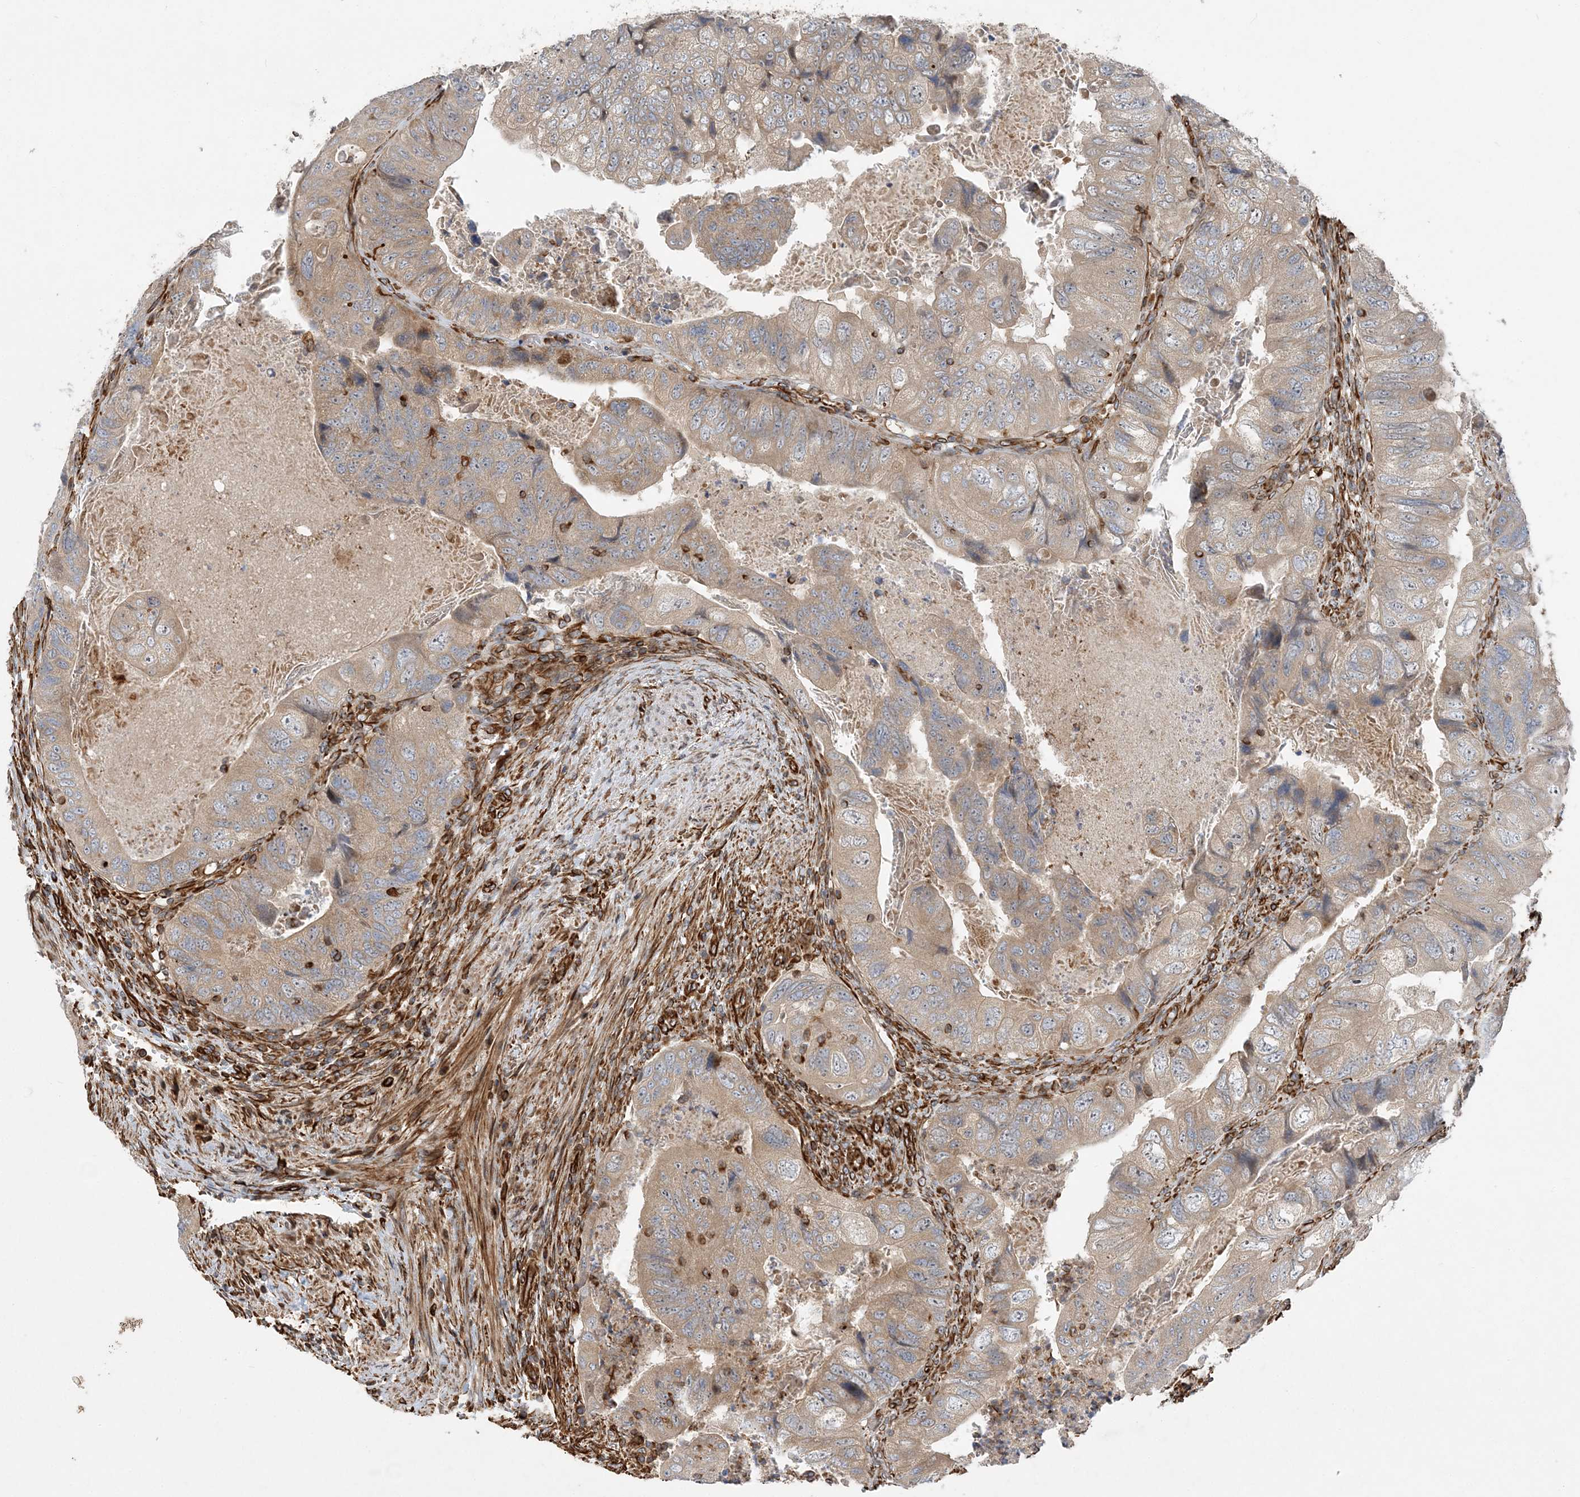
{"staining": {"intensity": "weak", "quantity": ">75%", "location": "cytoplasmic/membranous"}, "tissue": "colorectal cancer", "cell_type": "Tumor cells", "image_type": "cancer", "snomed": [{"axis": "morphology", "description": "Adenocarcinoma, NOS"}, {"axis": "topography", "description": "Rectum"}], "caption": "Human colorectal cancer (adenocarcinoma) stained for a protein (brown) reveals weak cytoplasmic/membranous positive expression in about >75% of tumor cells.", "gene": "FAM114A2", "patient": {"sex": "male", "age": 63}}